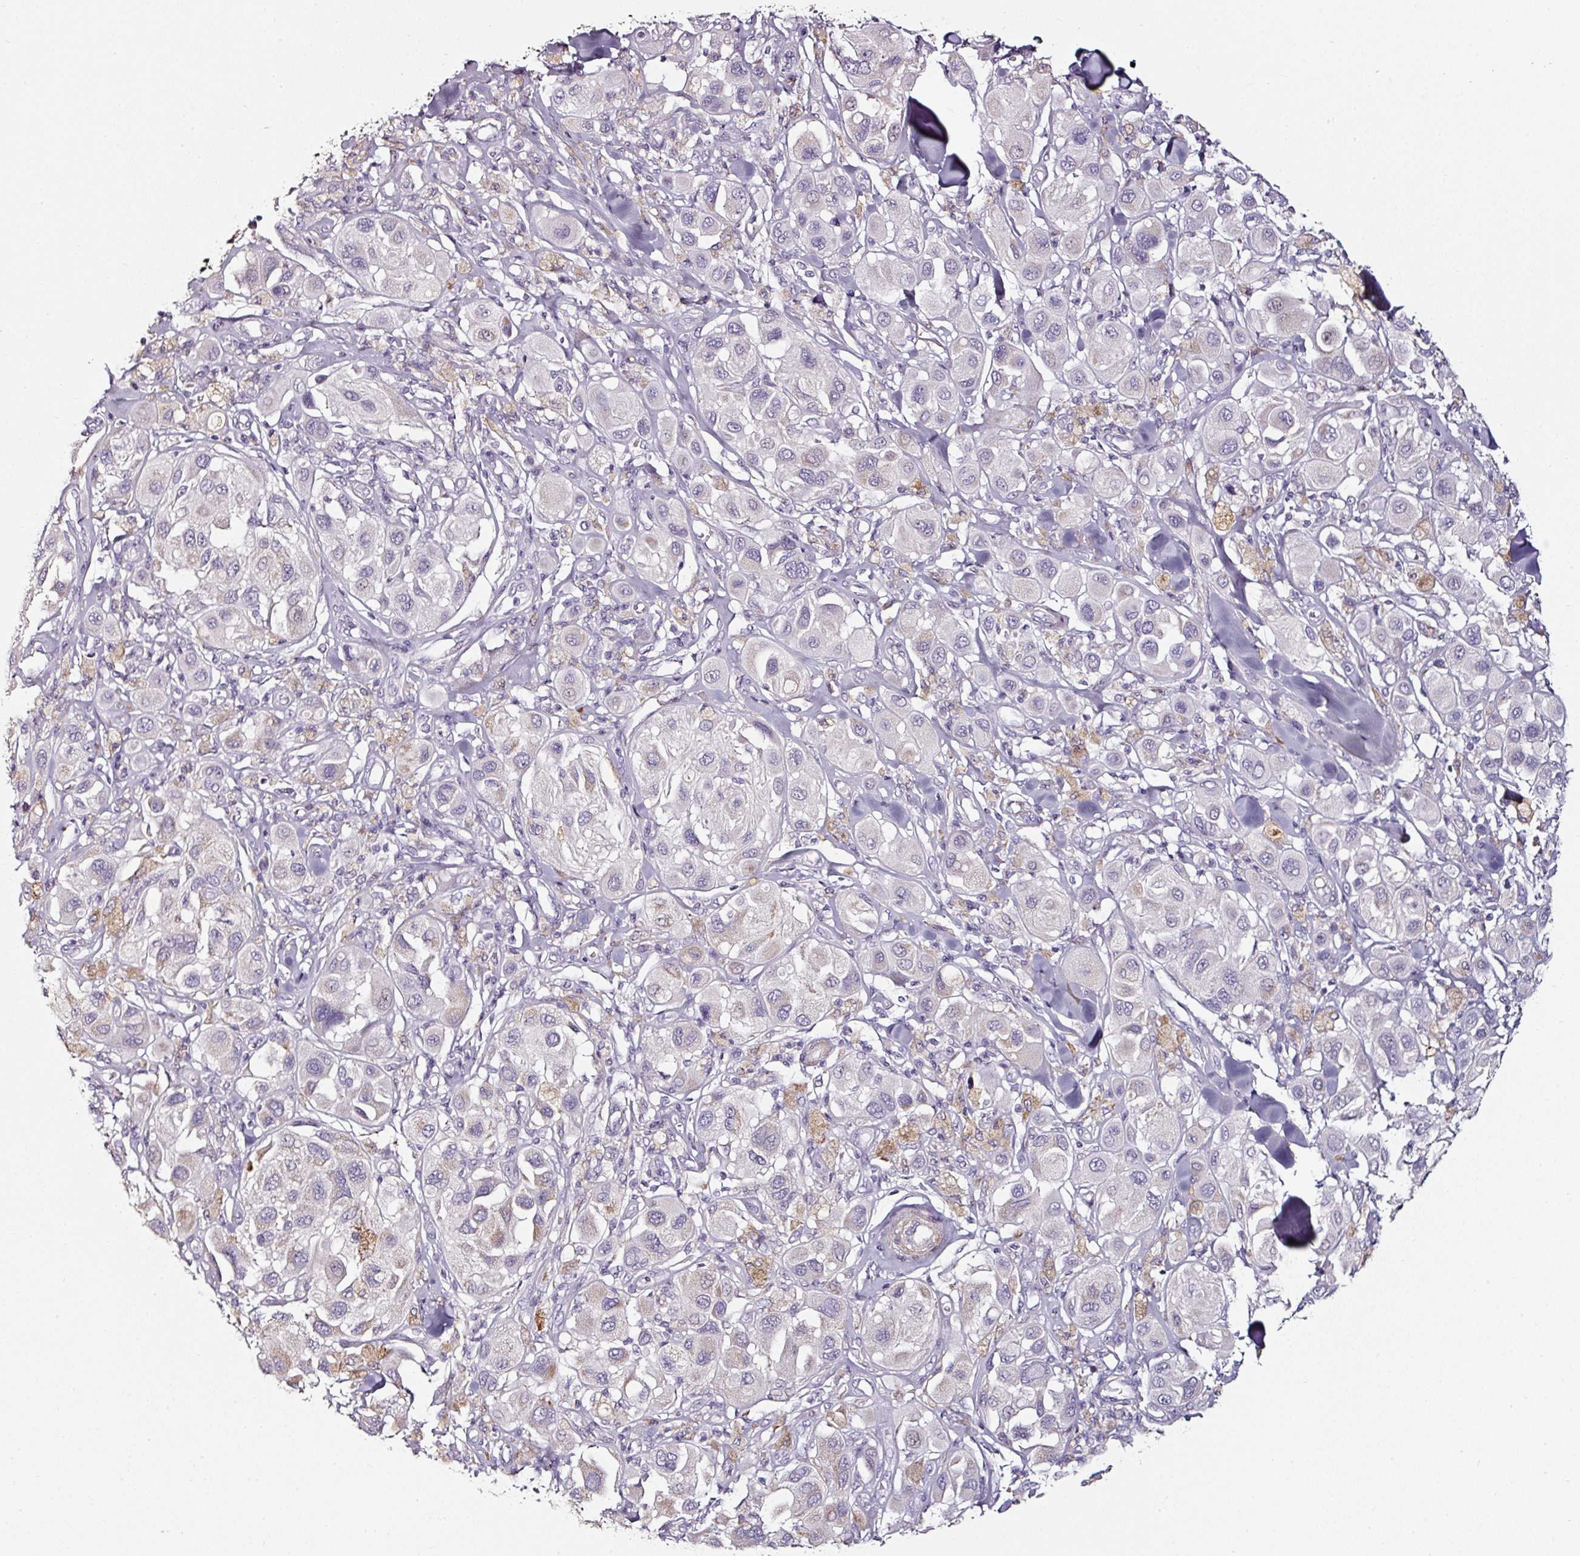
{"staining": {"intensity": "weak", "quantity": "<25%", "location": "cytoplasmic/membranous"}, "tissue": "melanoma", "cell_type": "Tumor cells", "image_type": "cancer", "snomed": [{"axis": "morphology", "description": "Malignant melanoma, Metastatic site"}, {"axis": "topography", "description": "Skin"}], "caption": "Micrograph shows no significant protein expression in tumor cells of melanoma.", "gene": "CAP2", "patient": {"sex": "male", "age": 41}}